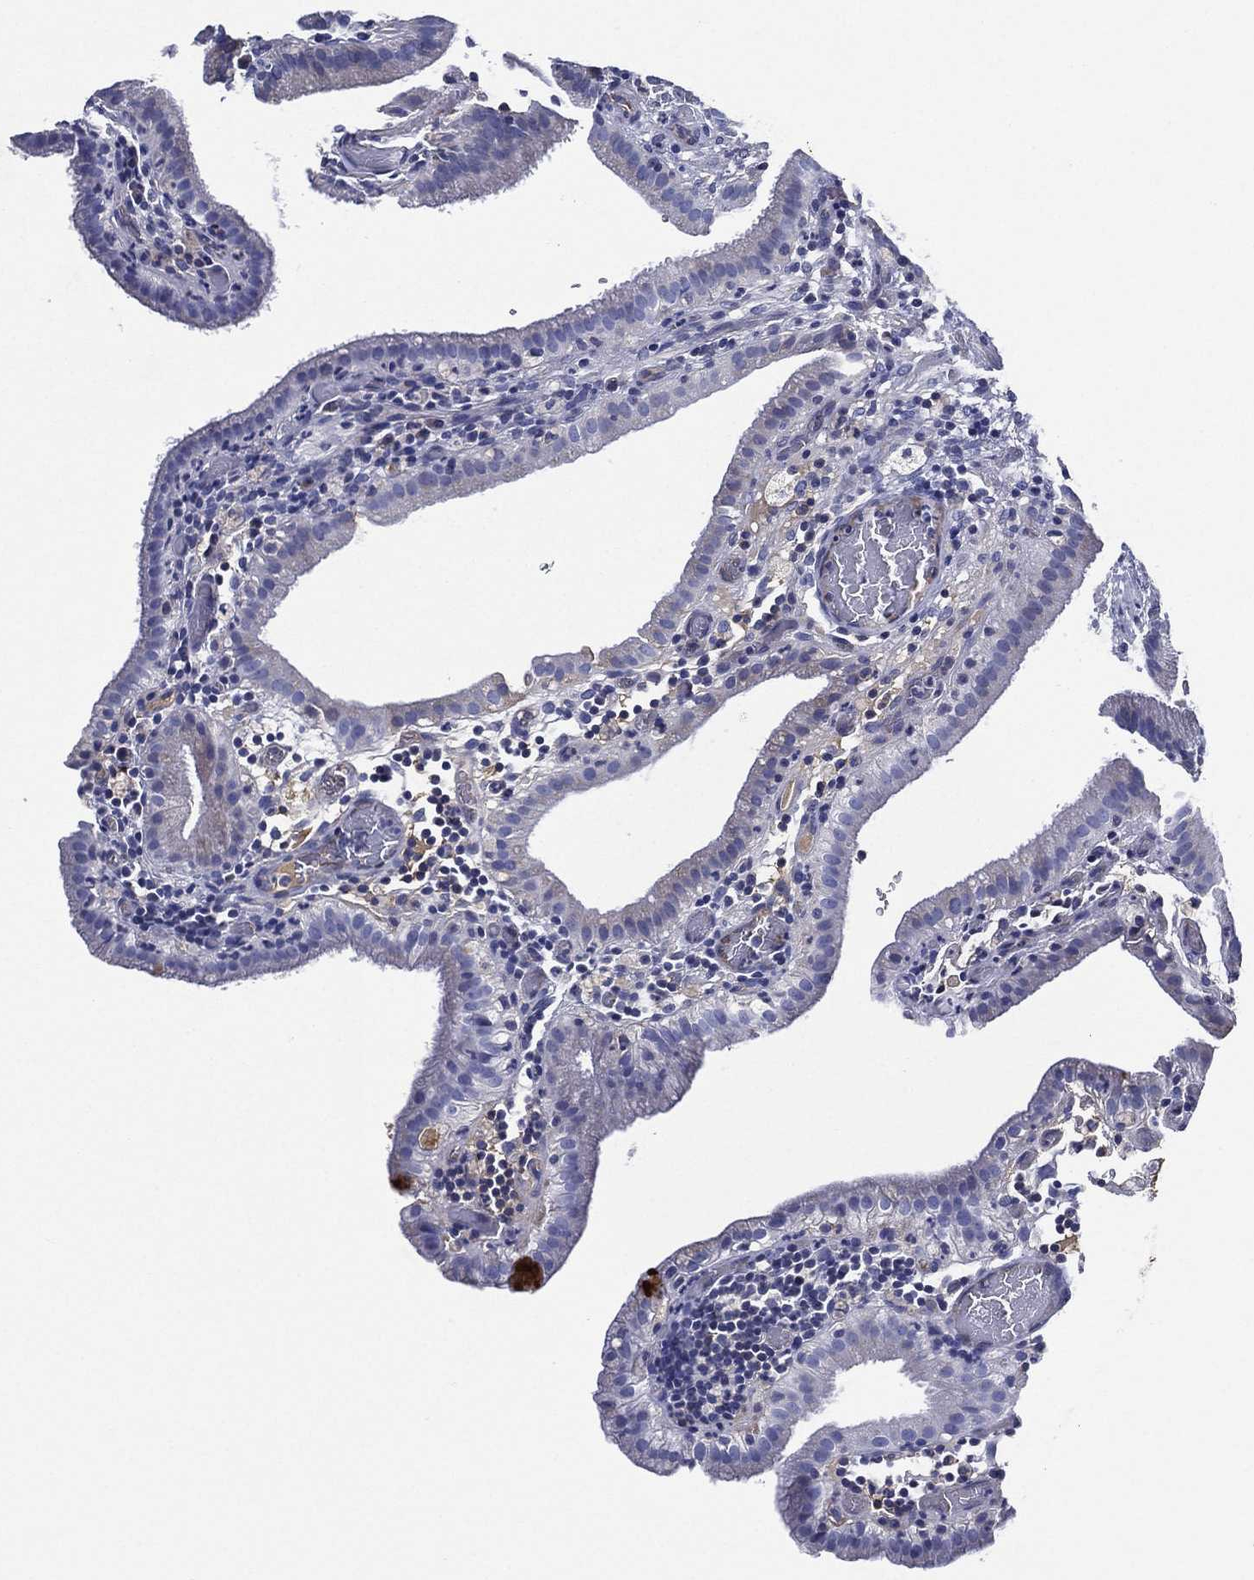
{"staining": {"intensity": "negative", "quantity": "none", "location": "none"}, "tissue": "gallbladder", "cell_type": "Glandular cells", "image_type": "normal", "snomed": [{"axis": "morphology", "description": "Normal tissue, NOS"}, {"axis": "topography", "description": "Gallbladder"}], "caption": "Immunohistochemical staining of unremarkable gallbladder shows no significant positivity in glandular cells. Nuclei are stained in blue.", "gene": "TMPRSS11D", "patient": {"sex": "male", "age": 62}}